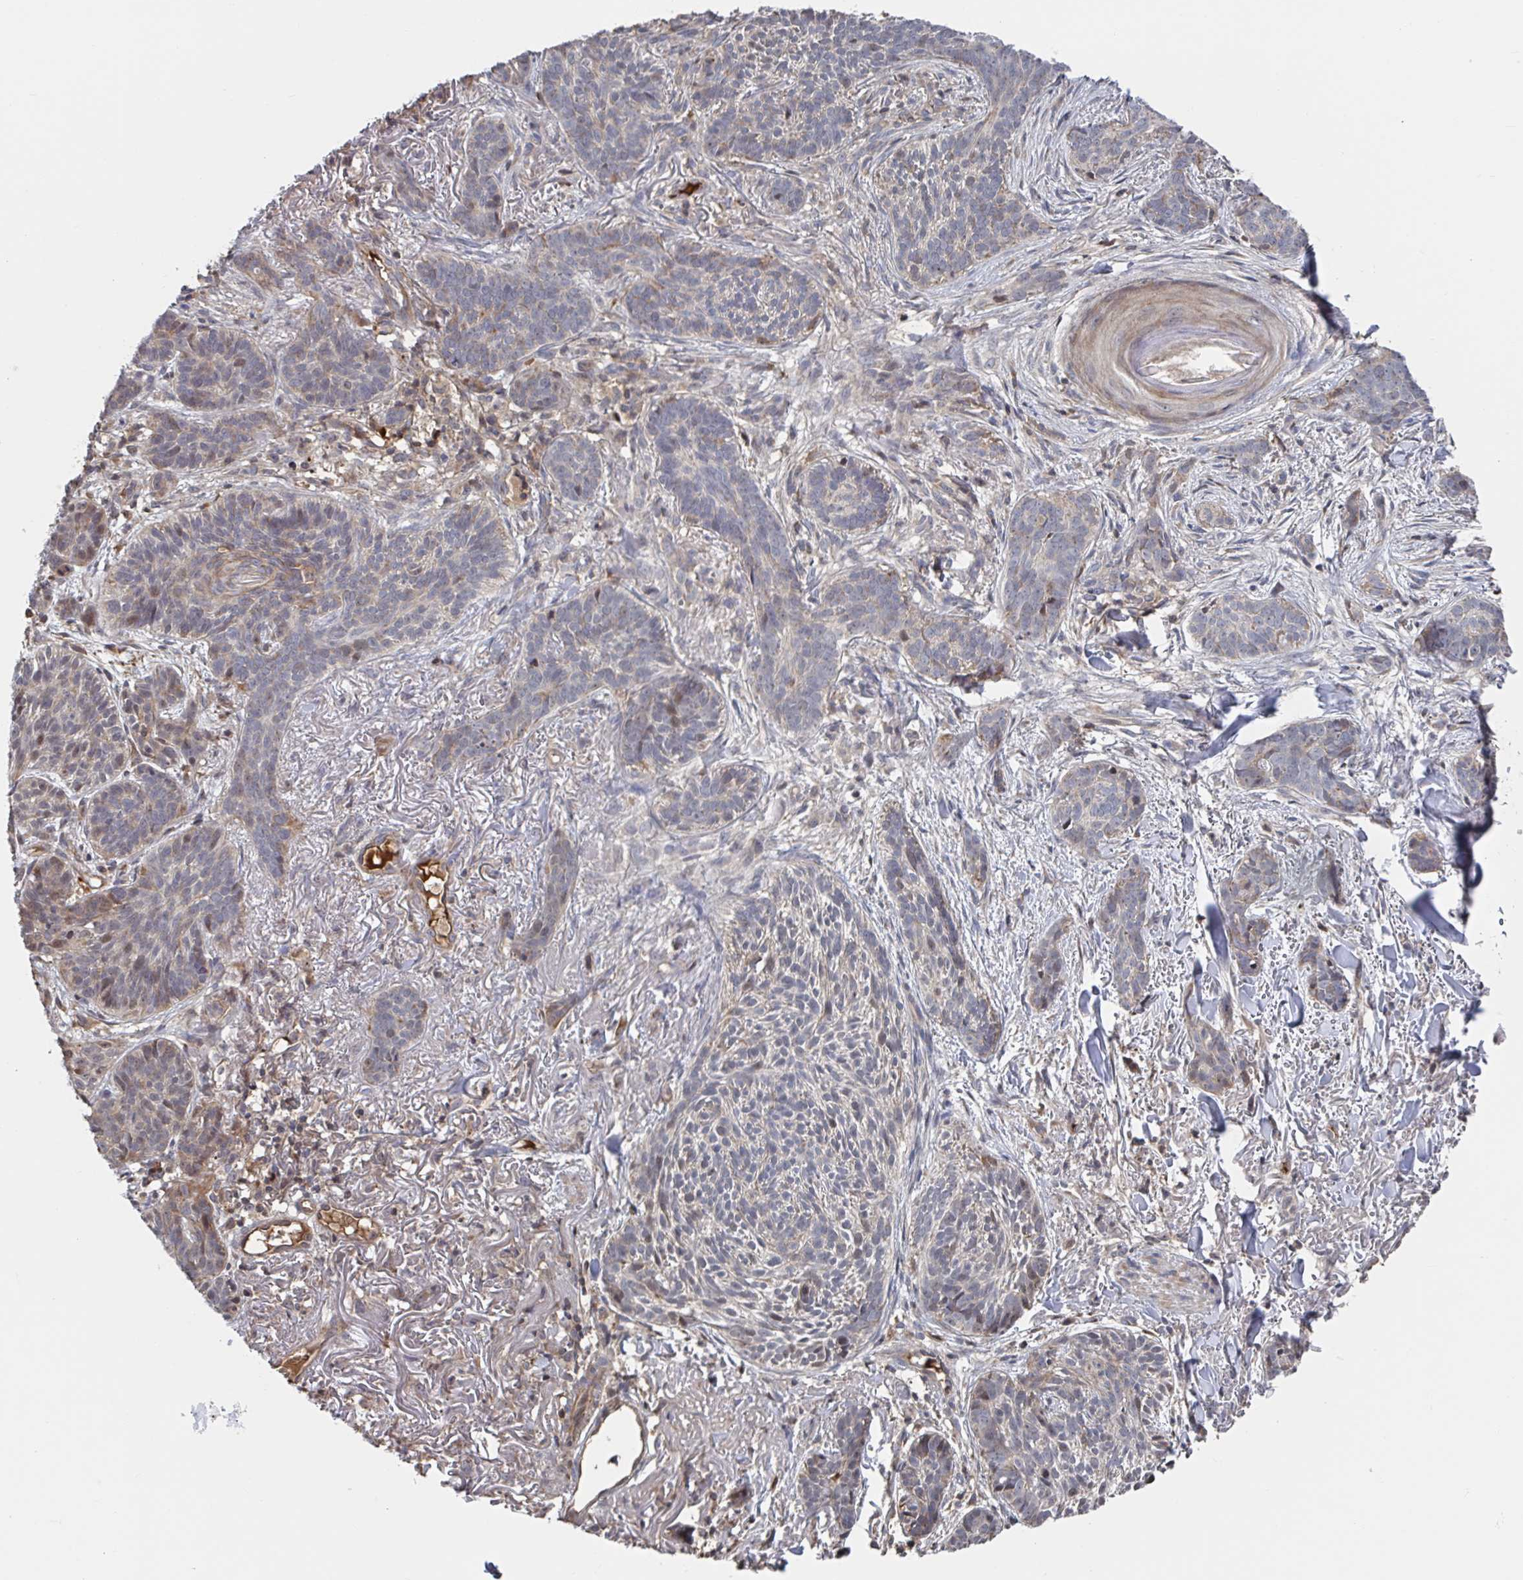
{"staining": {"intensity": "weak", "quantity": "<25%", "location": "nuclear"}, "tissue": "skin cancer", "cell_type": "Tumor cells", "image_type": "cancer", "snomed": [{"axis": "morphology", "description": "Basal cell carcinoma"}, {"axis": "topography", "description": "Skin"}], "caption": "Immunohistochemical staining of human skin cancer exhibits no significant staining in tumor cells.", "gene": "DHRS12", "patient": {"sex": "female", "age": 78}}